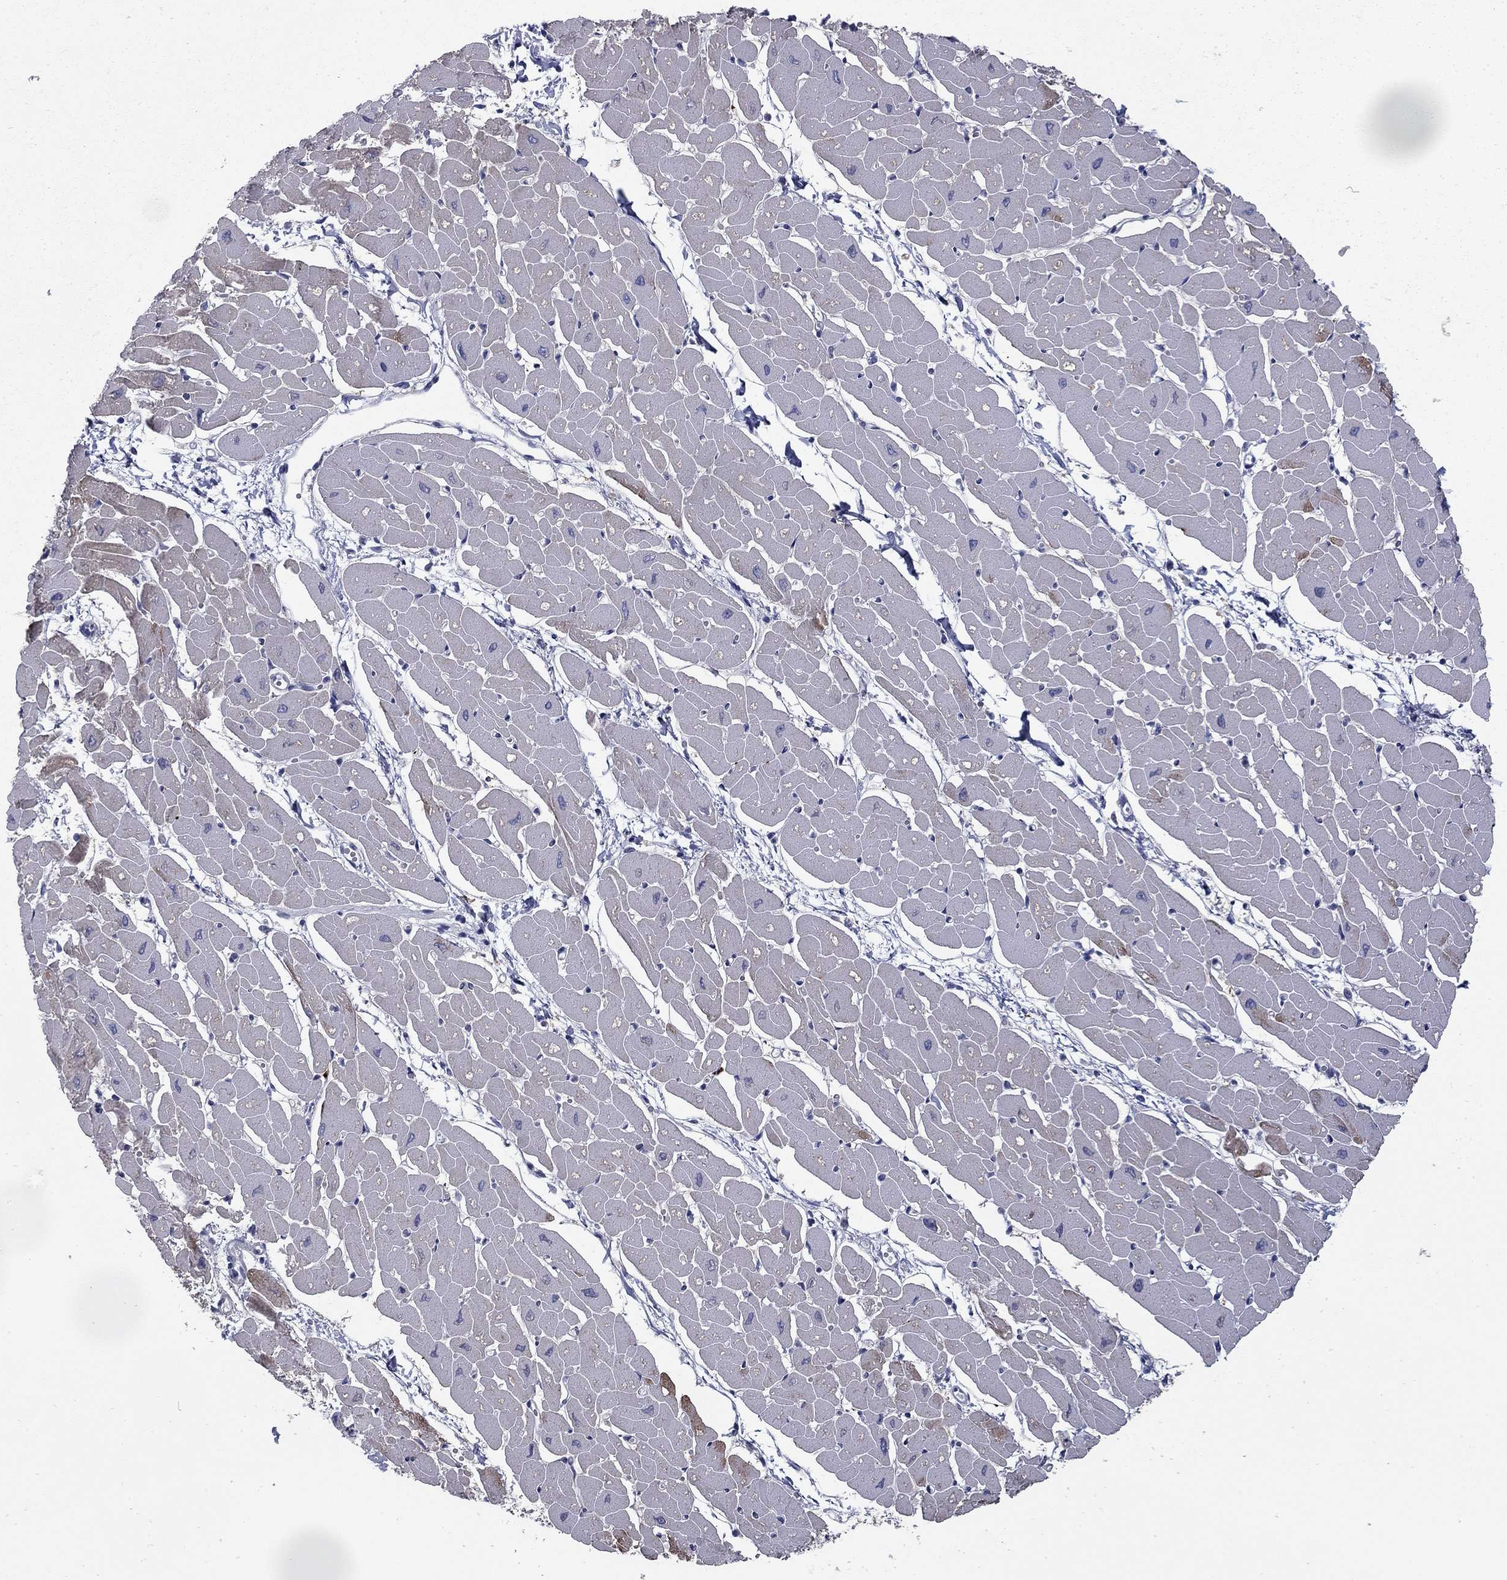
{"staining": {"intensity": "strong", "quantity": "<25%", "location": "cytoplasmic/membranous"}, "tissue": "heart muscle", "cell_type": "Cardiomyocytes", "image_type": "normal", "snomed": [{"axis": "morphology", "description": "Normal tissue, NOS"}, {"axis": "topography", "description": "Heart"}], "caption": "Strong cytoplasmic/membranous expression is present in about <25% of cardiomyocytes in normal heart muscle. (Brightfield microscopy of DAB IHC at high magnification).", "gene": "KIAA0319L", "patient": {"sex": "male", "age": 57}}